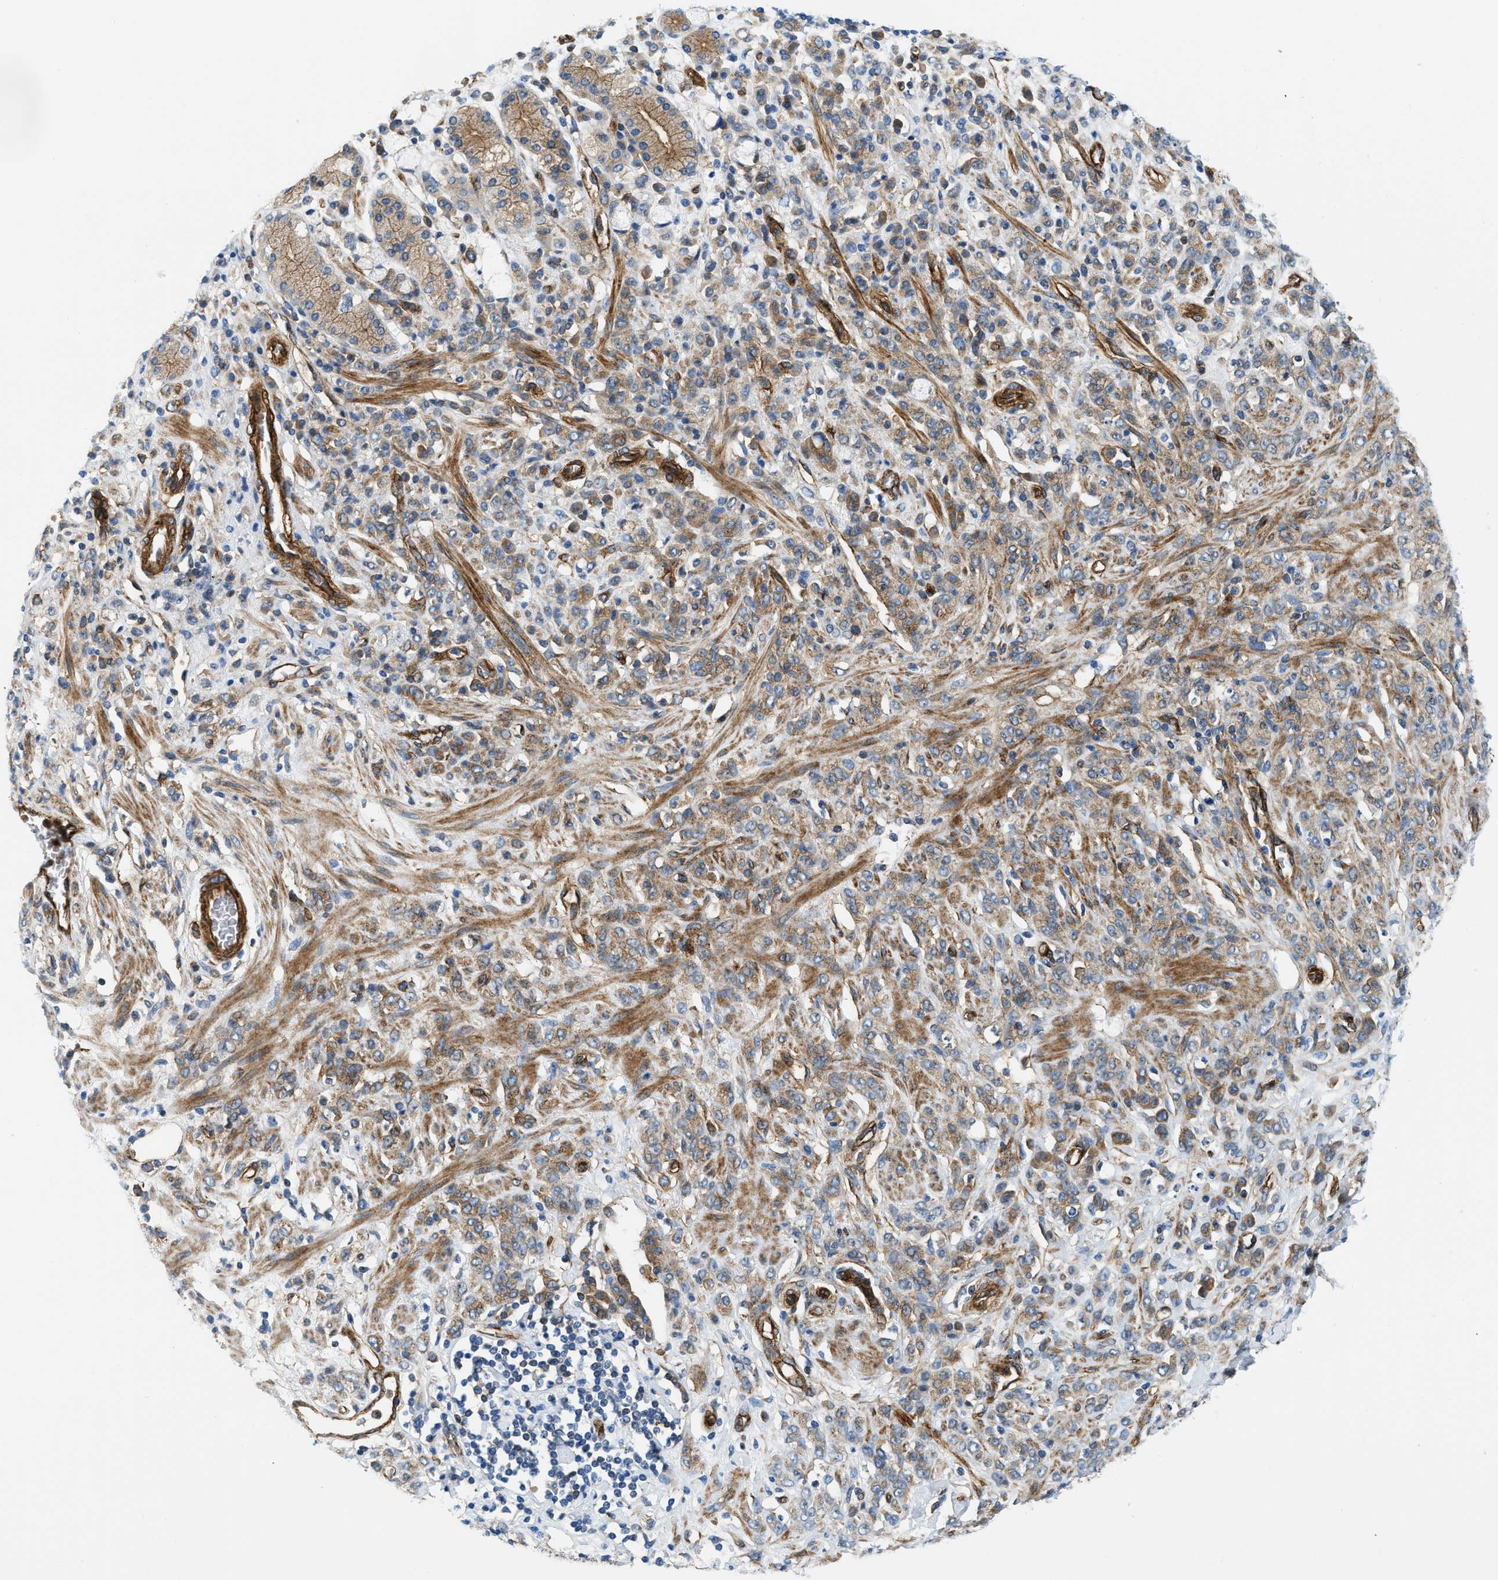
{"staining": {"intensity": "moderate", "quantity": "25%-75%", "location": "cytoplasmic/membranous"}, "tissue": "stomach cancer", "cell_type": "Tumor cells", "image_type": "cancer", "snomed": [{"axis": "morphology", "description": "Normal tissue, NOS"}, {"axis": "morphology", "description": "Adenocarcinoma, NOS"}, {"axis": "topography", "description": "Stomach"}], "caption": "Stomach cancer tissue demonstrates moderate cytoplasmic/membranous positivity in approximately 25%-75% of tumor cells, visualized by immunohistochemistry.", "gene": "HIP1", "patient": {"sex": "male", "age": 82}}